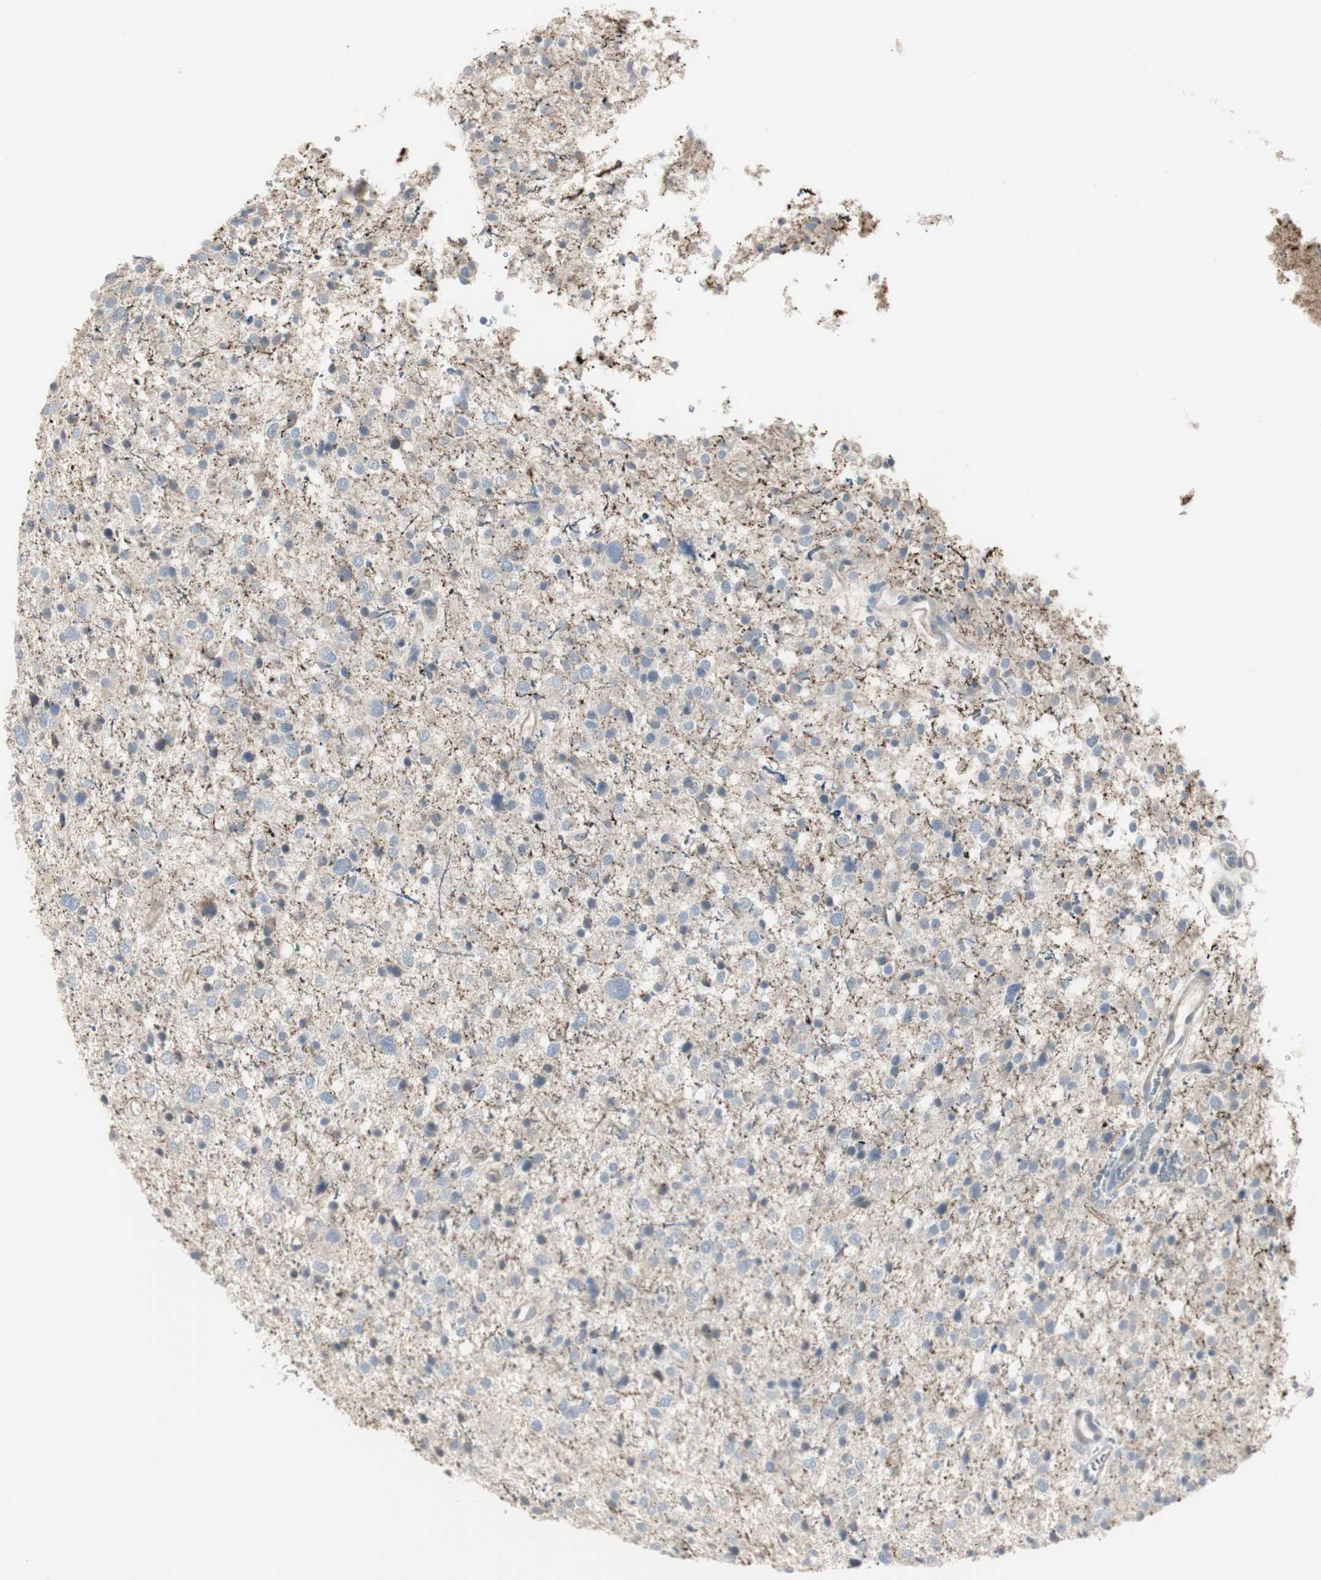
{"staining": {"intensity": "negative", "quantity": "none", "location": "none"}, "tissue": "glioma", "cell_type": "Tumor cells", "image_type": "cancer", "snomed": [{"axis": "morphology", "description": "Glioma, malignant, Low grade"}, {"axis": "topography", "description": "Brain"}], "caption": "Human glioma stained for a protein using immunohistochemistry (IHC) reveals no staining in tumor cells.", "gene": "DMPK", "patient": {"sex": "female", "age": 37}}